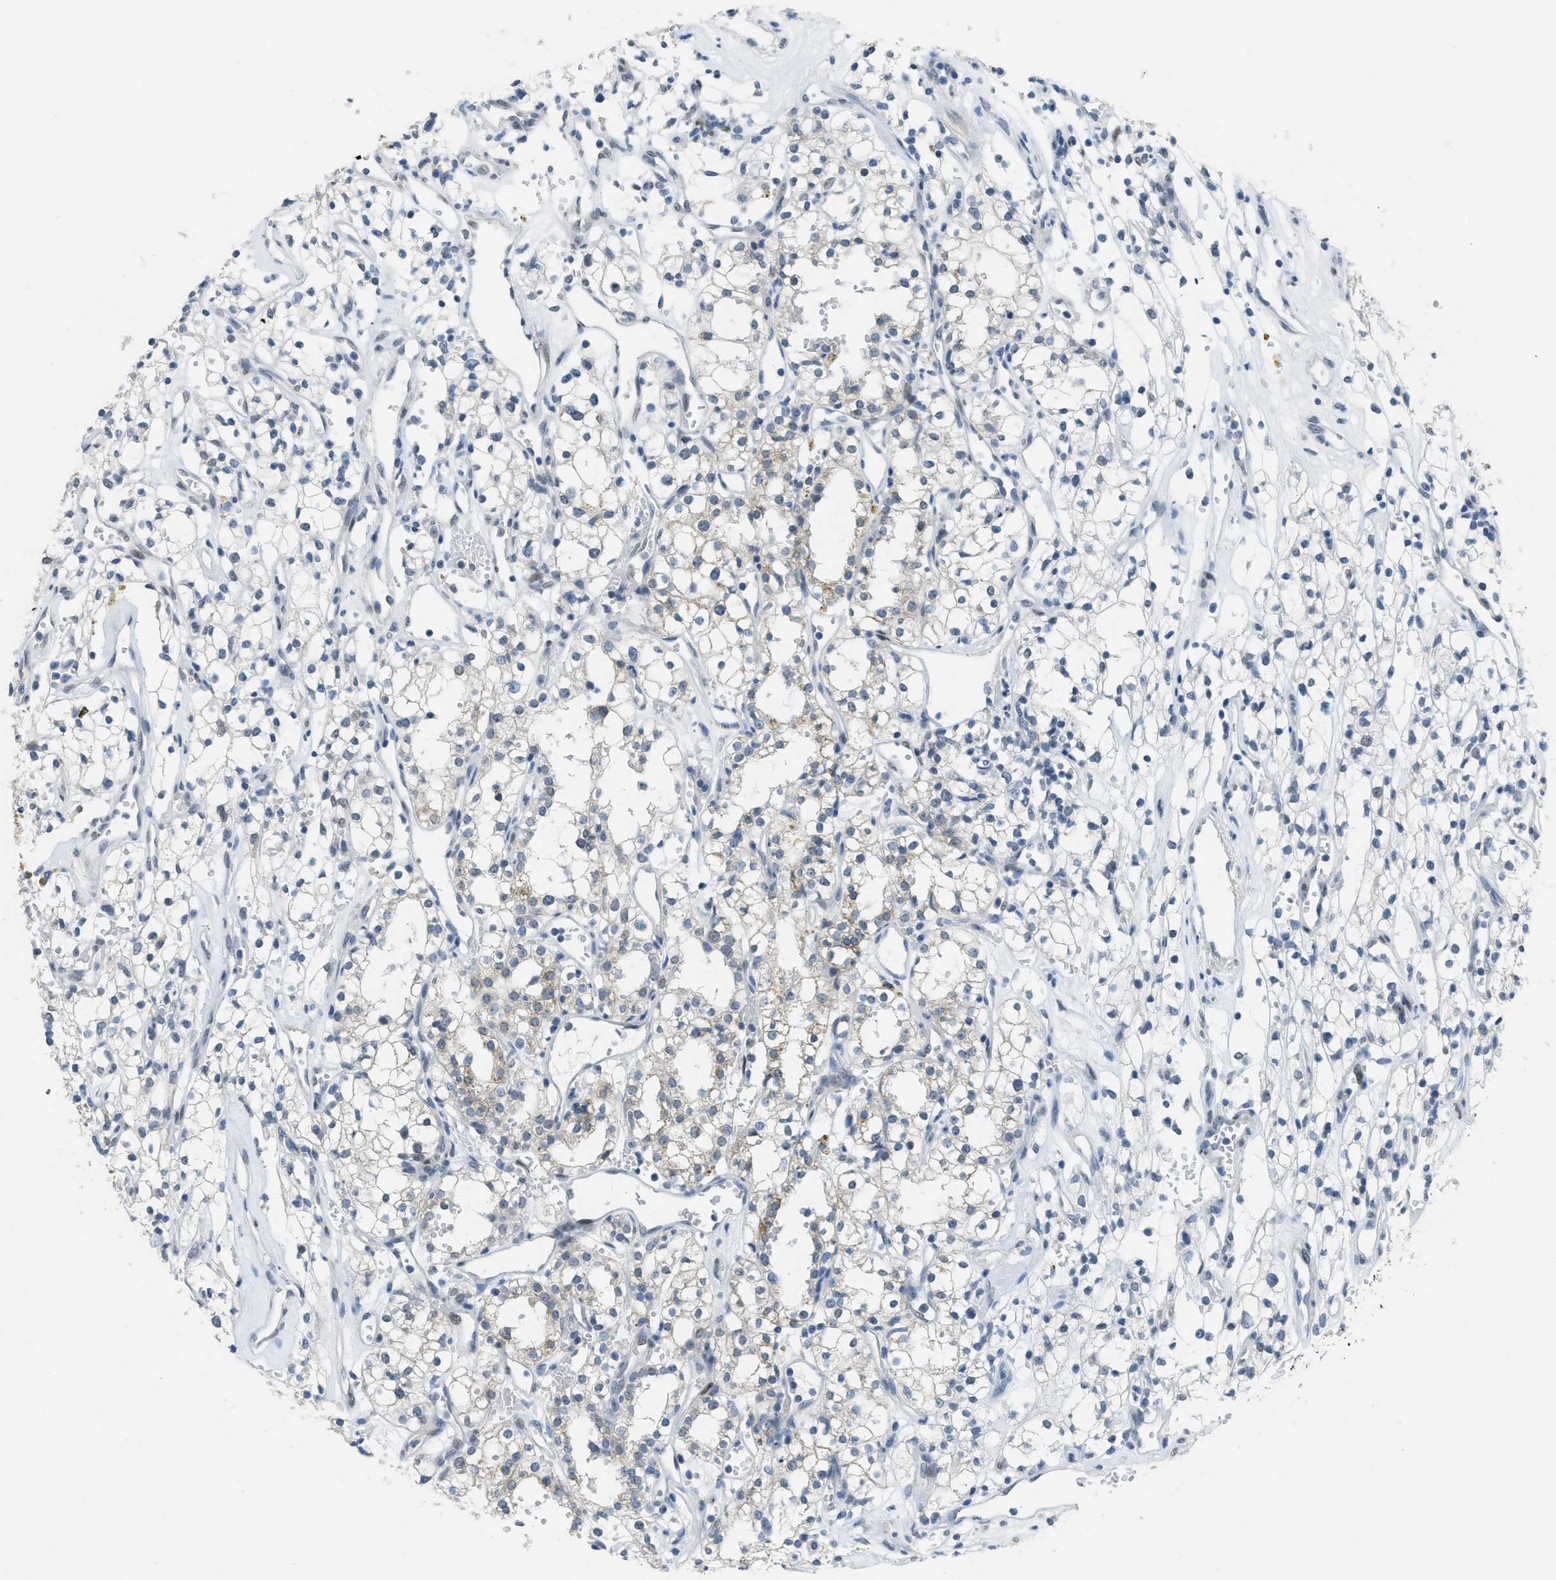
{"staining": {"intensity": "negative", "quantity": "none", "location": "none"}, "tissue": "renal cancer", "cell_type": "Tumor cells", "image_type": "cancer", "snomed": [{"axis": "morphology", "description": "Adenocarcinoma, NOS"}, {"axis": "topography", "description": "Kidney"}], "caption": "This is an immunohistochemistry histopathology image of human renal cancer (adenocarcinoma). There is no positivity in tumor cells.", "gene": "TTC13", "patient": {"sex": "male", "age": 59}}